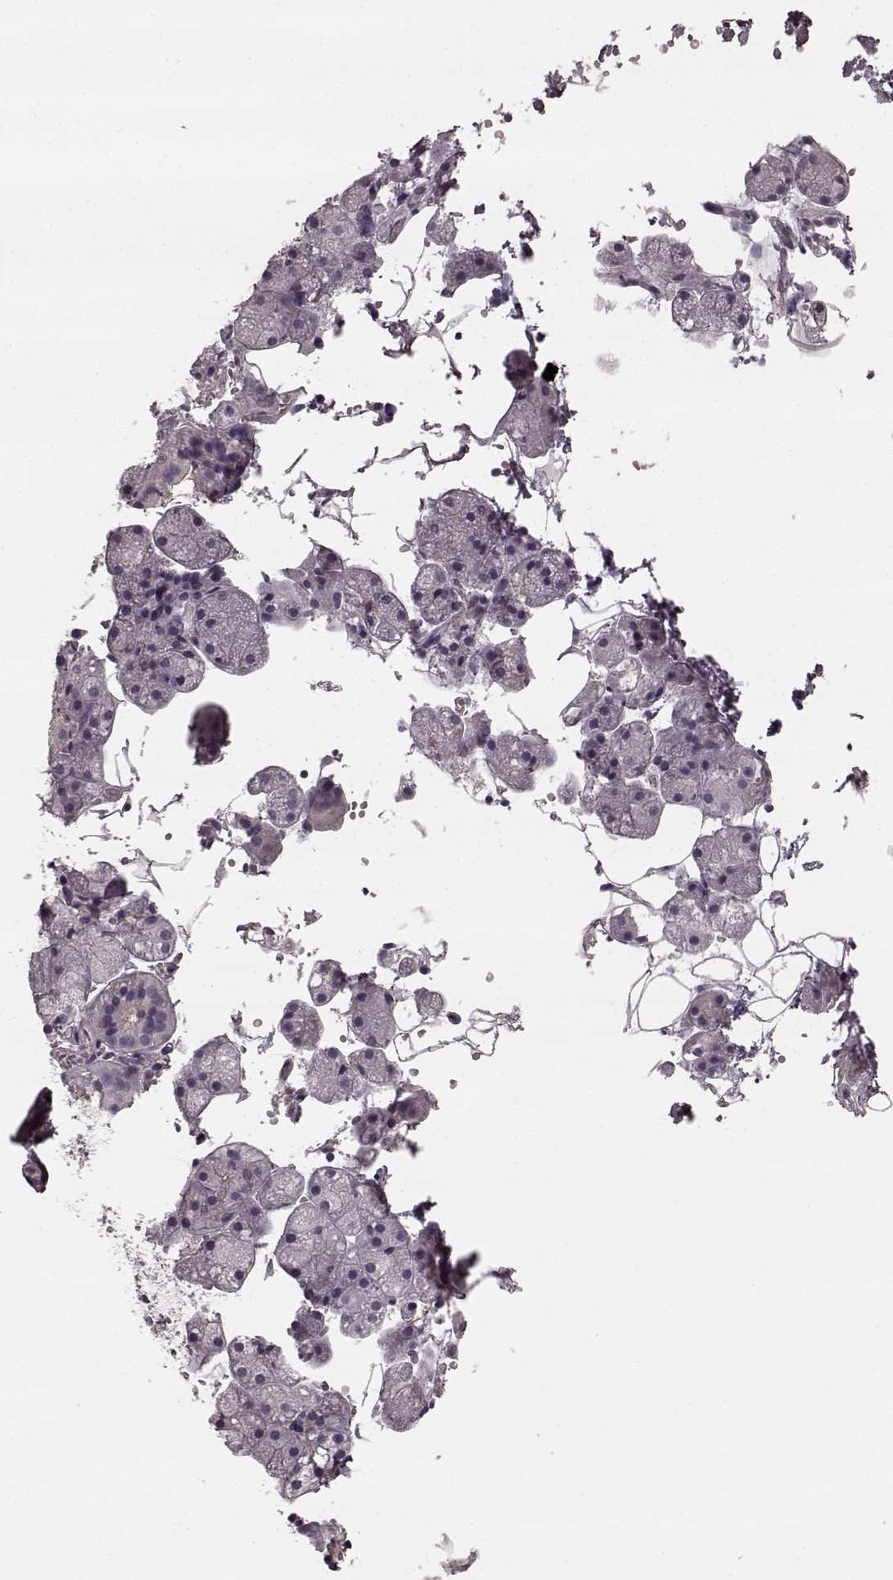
{"staining": {"intensity": "negative", "quantity": "none", "location": "none"}, "tissue": "salivary gland", "cell_type": "Glandular cells", "image_type": "normal", "snomed": [{"axis": "morphology", "description": "Normal tissue, NOS"}, {"axis": "topography", "description": "Salivary gland"}], "caption": "Glandular cells show no significant protein staining in unremarkable salivary gland. (DAB (3,3'-diaminobenzidine) immunohistochemistry (IHC) with hematoxylin counter stain).", "gene": "PRKCE", "patient": {"sex": "male", "age": 38}}